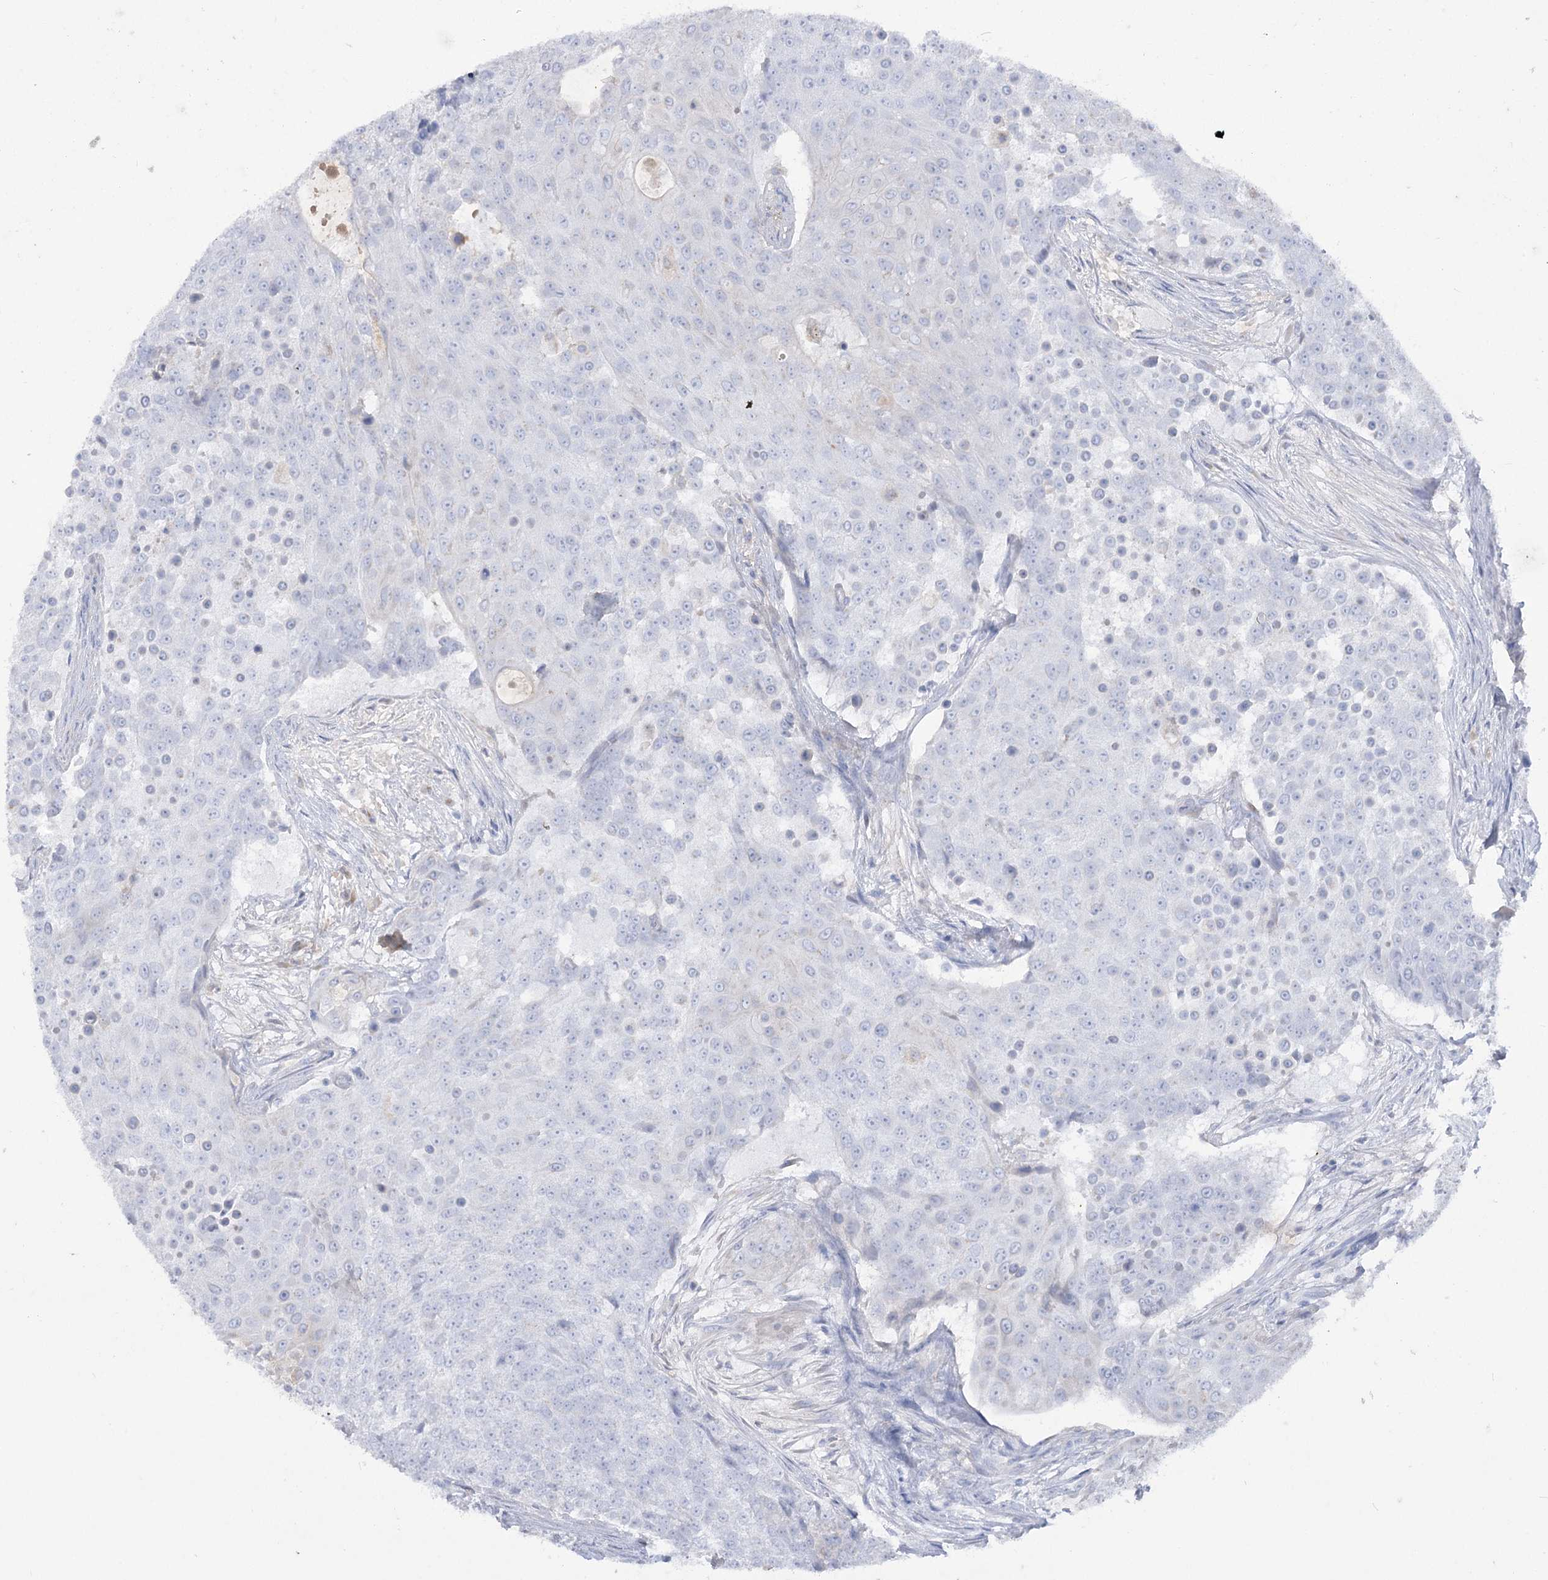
{"staining": {"intensity": "negative", "quantity": "none", "location": "none"}, "tissue": "urothelial cancer", "cell_type": "Tumor cells", "image_type": "cancer", "snomed": [{"axis": "morphology", "description": "Urothelial carcinoma, High grade"}, {"axis": "topography", "description": "Urinary bladder"}], "caption": "IHC micrograph of human high-grade urothelial carcinoma stained for a protein (brown), which shows no staining in tumor cells. The staining is performed using DAB (3,3'-diaminobenzidine) brown chromogen with nuclei counter-stained in using hematoxylin.", "gene": "GBF1", "patient": {"sex": "female", "age": 63}}